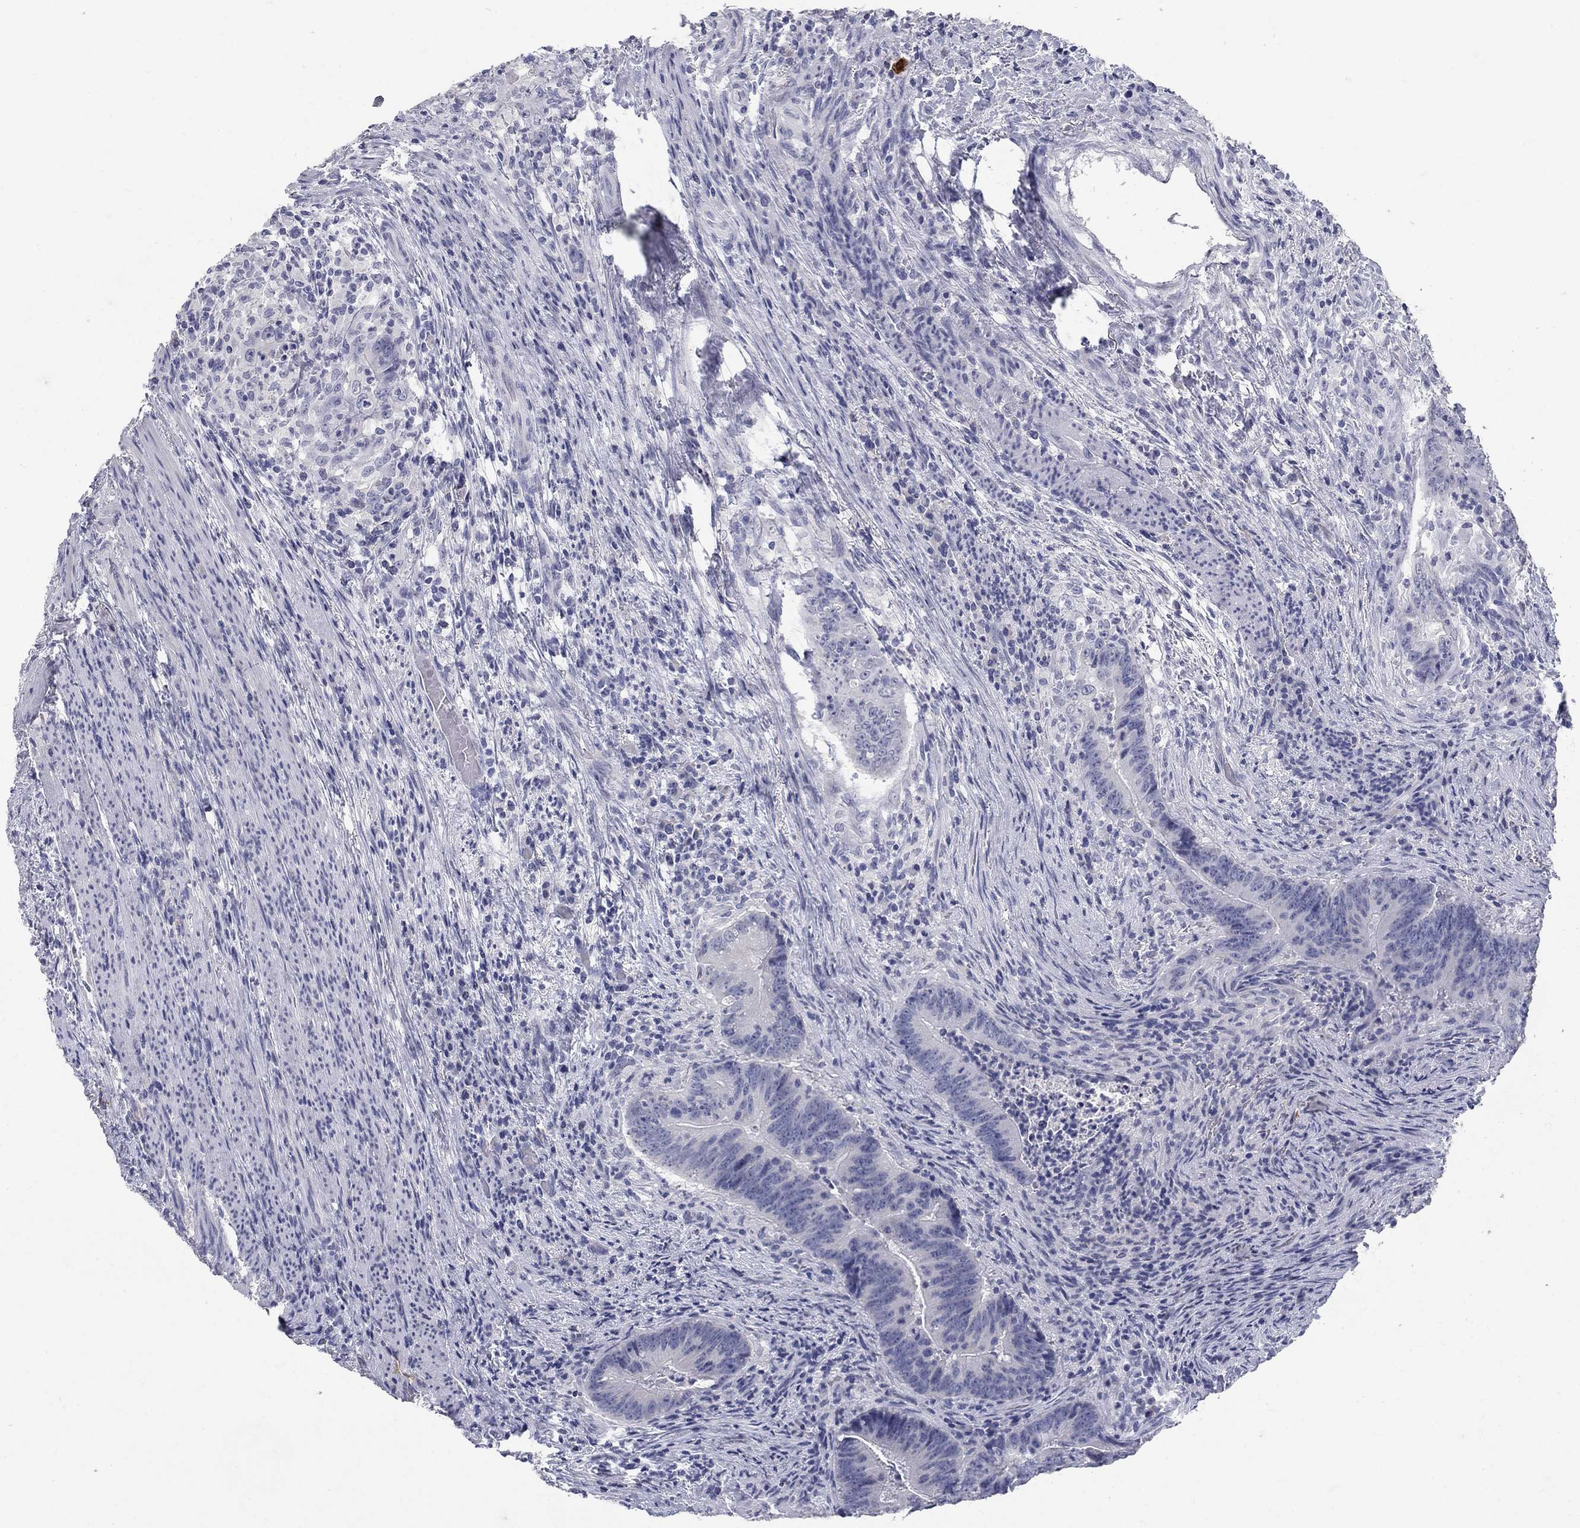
{"staining": {"intensity": "negative", "quantity": "none", "location": "none"}, "tissue": "colorectal cancer", "cell_type": "Tumor cells", "image_type": "cancer", "snomed": [{"axis": "morphology", "description": "Adenocarcinoma, NOS"}, {"axis": "topography", "description": "Colon"}], "caption": "Immunohistochemistry (IHC) image of neoplastic tissue: colorectal adenocarcinoma stained with DAB displays no significant protein staining in tumor cells.", "gene": "ELAVL4", "patient": {"sex": "female", "age": 87}}